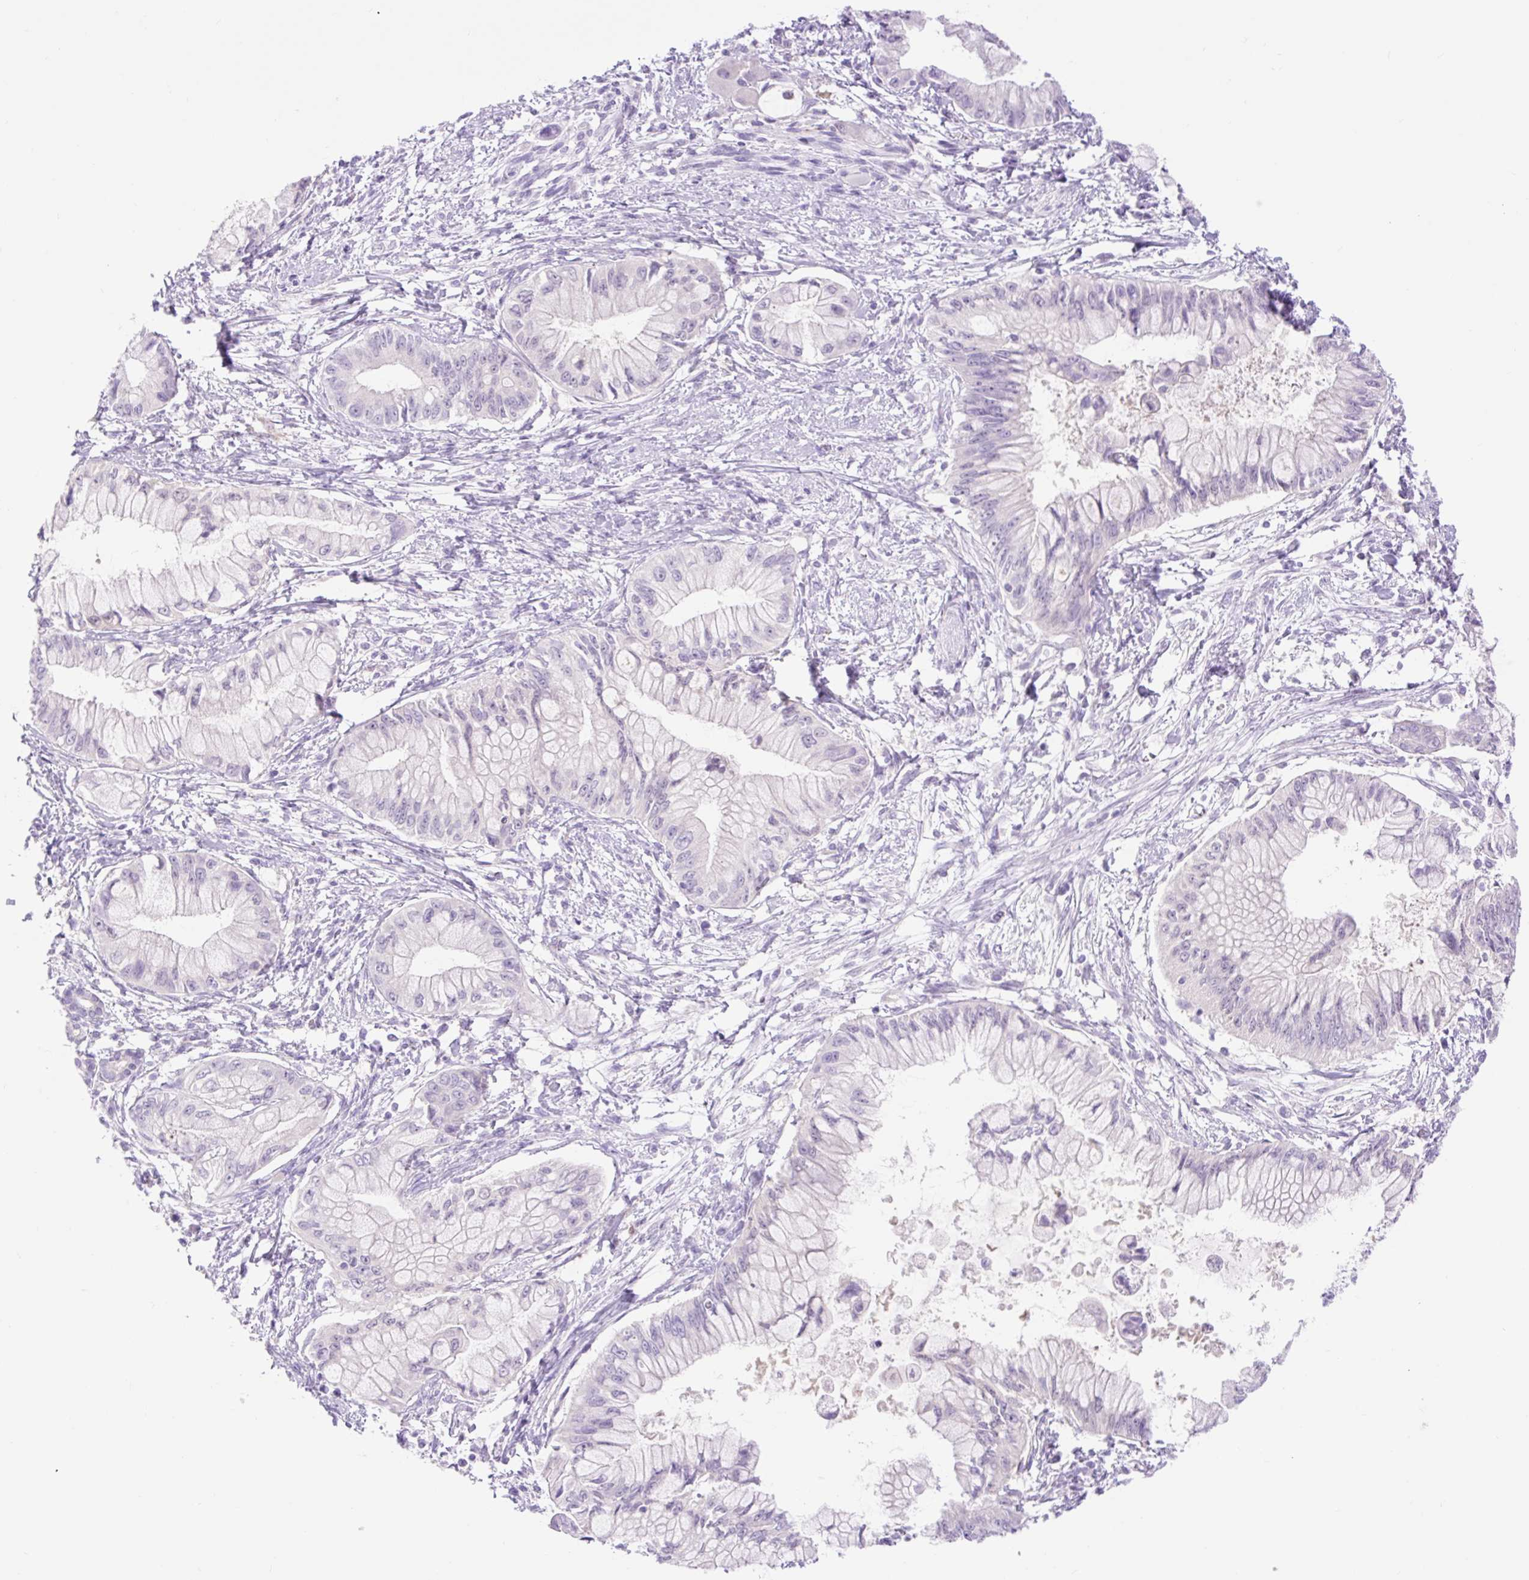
{"staining": {"intensity": "negative", "quantity": "none", "location": "none"}, "tissue": "pancreatic cancer", "cell_type": "Tumor cells", "image_type": "cancer", "snomed": [{"axis": "morphology", "description": "Adenocarcinoma, NOS"}, {"axis": "topography", "description": "Pancreas"}], "caption": "The immunohistochemistry image has no significant staining in tumor cells of pancreatic adenocarcinoma tissue.", "gene": "SLC25A40", "patient": {"sex": "male", "age": 48}}